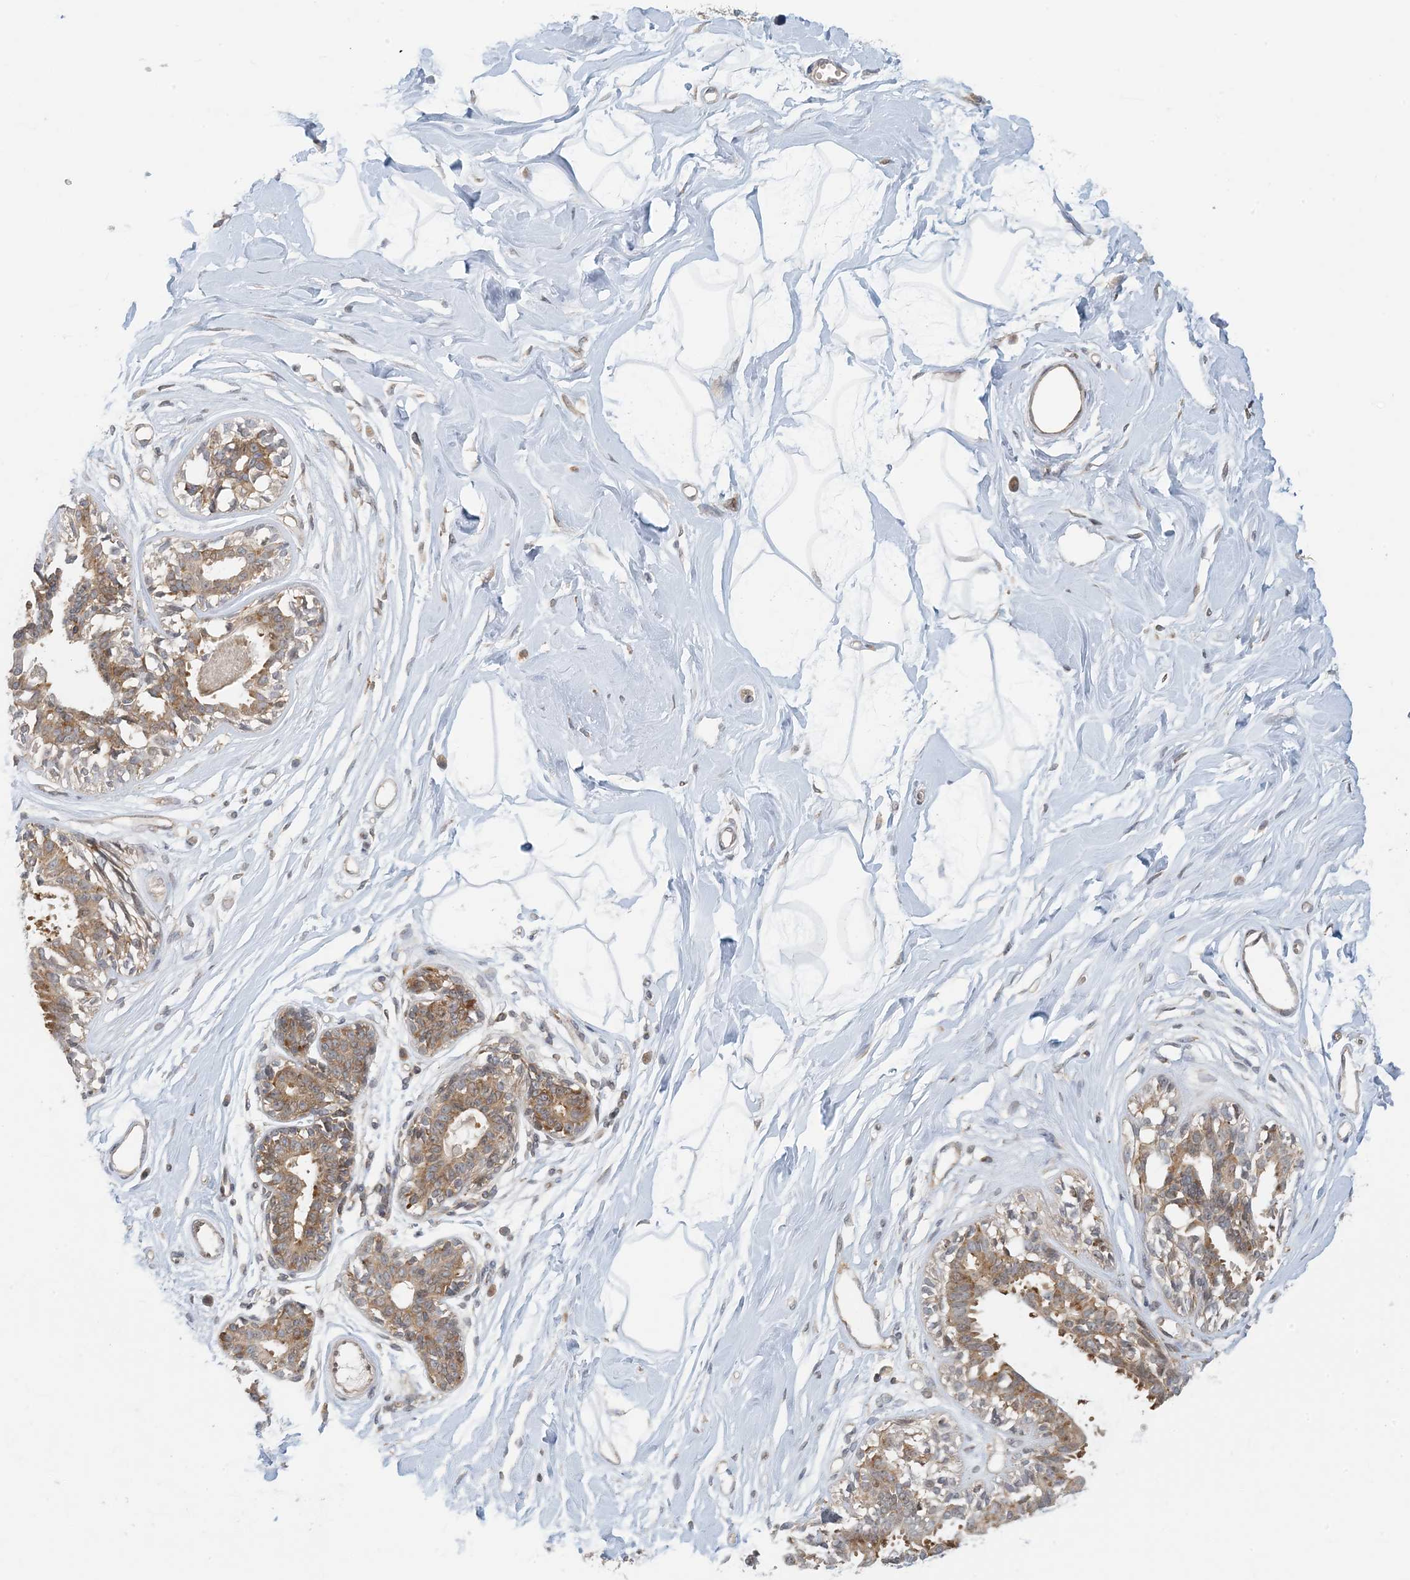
{"staining": {"intensity": "negative", "quantity": "none", "location": "none"}, "tissue": "breast", "cell_type": "Adipocytes", "image_type": "normal", "snomed": [{"axis": "morphology", "description": "Normal tissue, NOS"}, {"axis": "topography", "description": "Breast"}], "caption": "This is an immunohistochemistry (IHC) histopathology image of benign human breast. There is no expression in adipocytes.", "gene": "ATP13A2", "patient": {"sex": "female", "age": 45}}